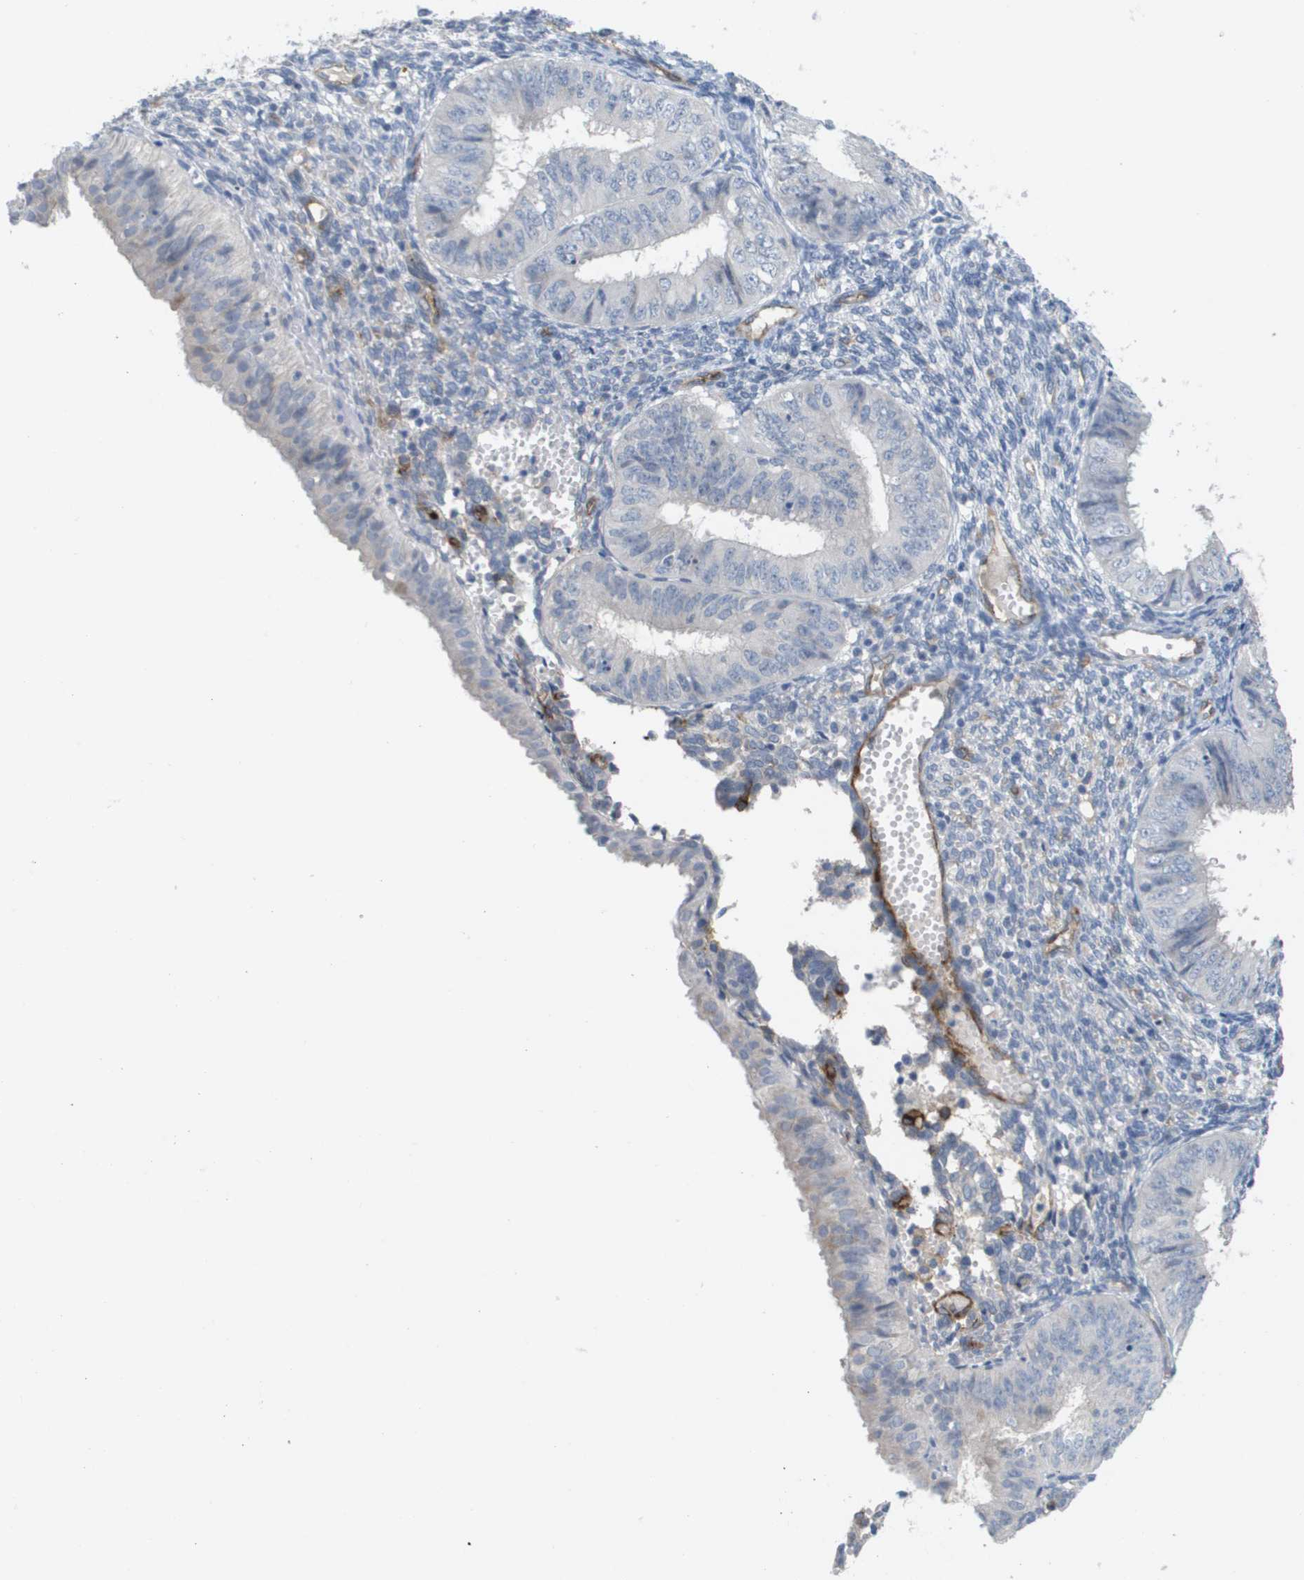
{"staining": {"intensity": "negative", "quantity": "none", "location": "none"}, "tissue": "endometrial cancer", "cell_type": "Tumor cells", "image_type": "cancer", "snomed": [{"axis": "morphology", "description": "Normal tissue, NOS"}, {"axis": "morphology", "description": "Adenocarcinoma, NOS"}, {"axis": "topography", "description": "Endometrium"}], "caption": "The immunohistochemistry (IHC) image has no significant expression in tumor cells of endometrial cancer tissue. (DAB (3,3'-diaminobenzidine) IHC visualized using brightfield microscopy, high magnification).", "gene": "ANGPT2", "patient": {"sex": "female", "age": 53}}